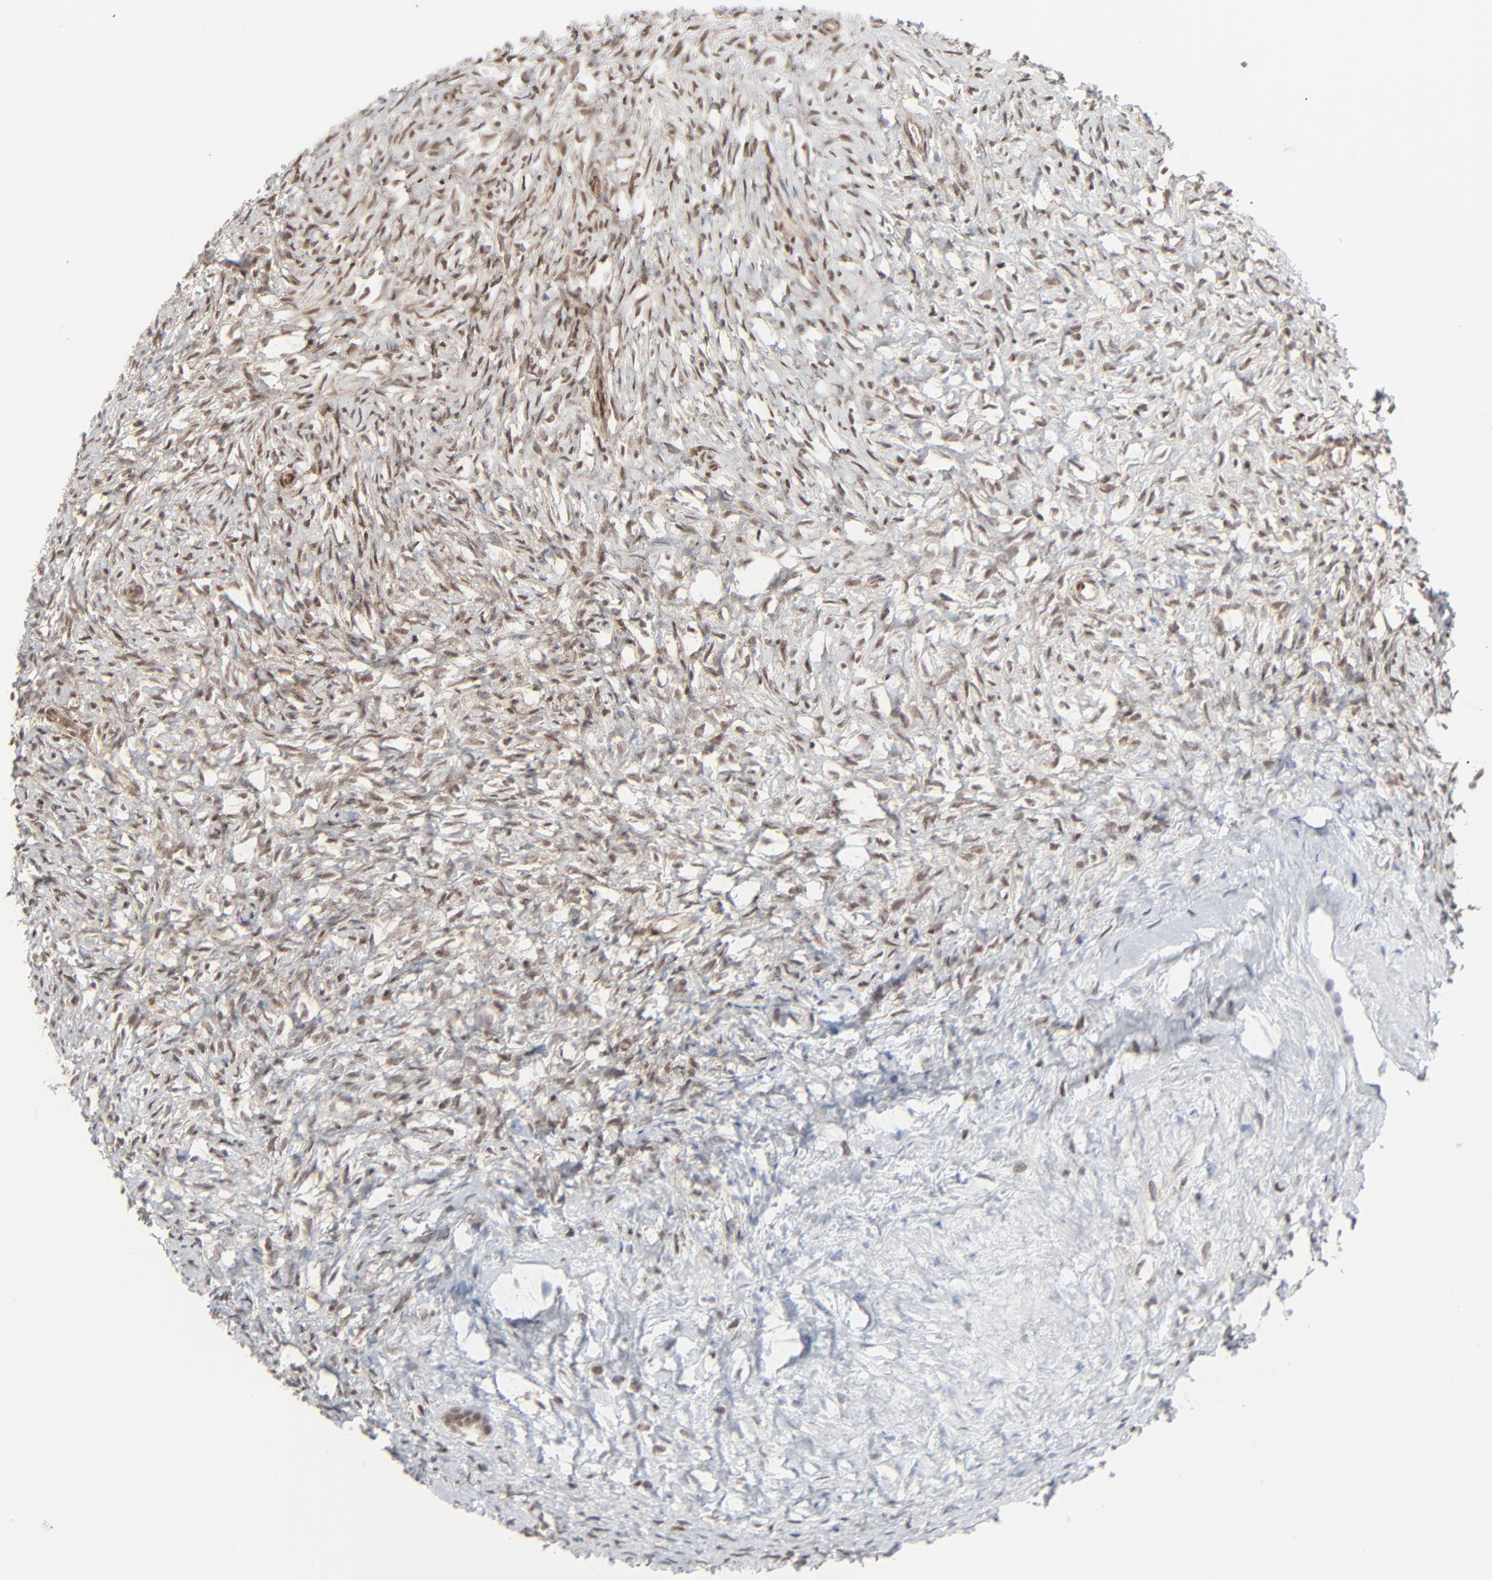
{"staining": {"intensity": "weak", "quantity": ">75%", "location": "cytoplasmic/membranous,nuclear"}, "tissue": "ovary", "cell_type": "Ovarian stroma cells", "image_type": "normal", "snomed": [{"axis": "morphology", "description": "Normal tissue, NOS"}, {"axis": "topography", "description": "Ovary"}], "caption": "A micrograph showing weak cytoplasmic/membranous,nuclear positivity in approximately >75% of ovarian stroma cells in unremarkable ovary, as visualized by brown immunohistochemical staining.", "gene": "AKT1", "patient": {"sex": "female", "age": 35}}